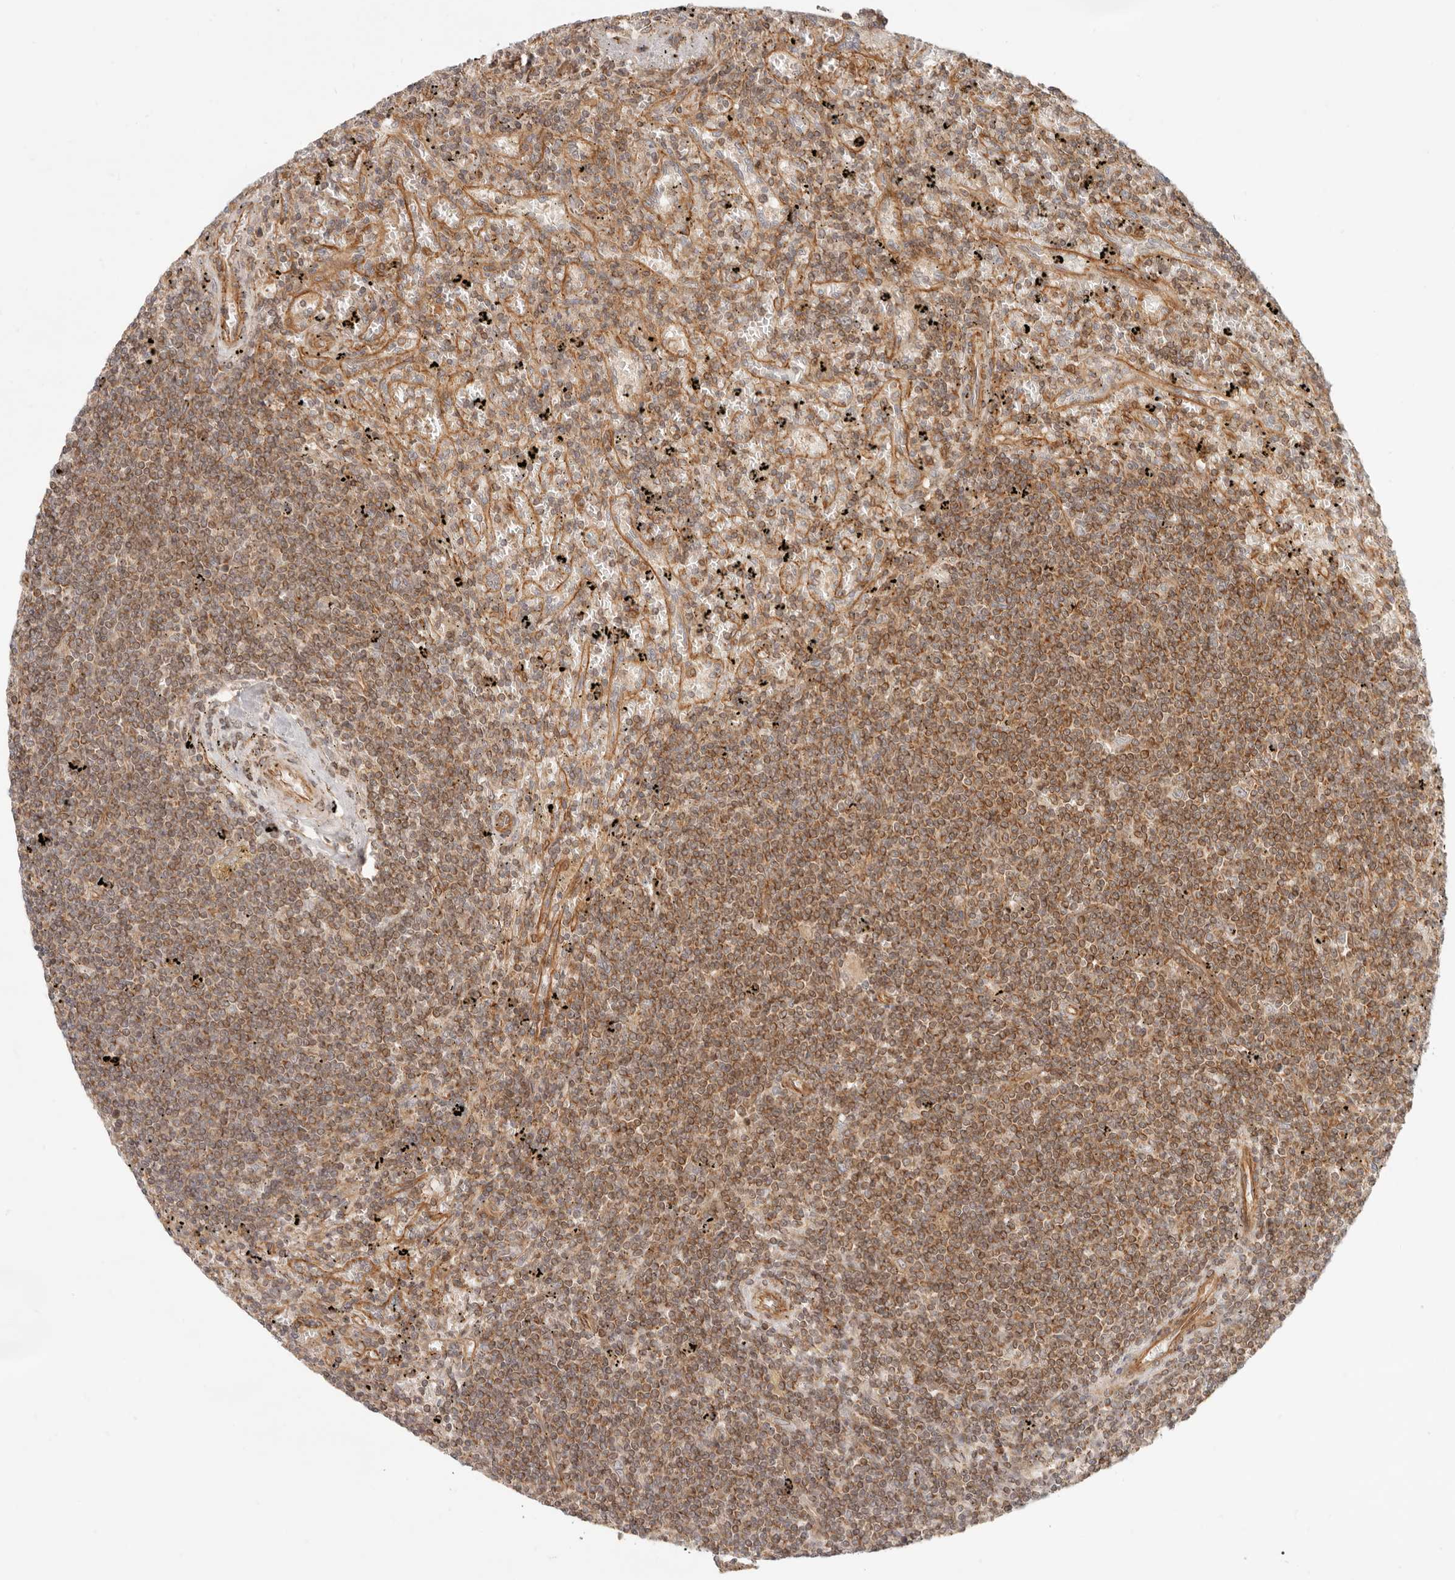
{"staining": {"intensity": "moderate", "quantity": ">75%", "location": "cytoplasmic/membranous"}, "tissue": "lymphoma", "cell_type": "Tumor cells", "image_type": "cancer", "snomed": [{"axis": "morphology", "description": "Malignant lymphoma, non-Hodgkin's type, Low grade"}, {"axis": "topography", "description": "Spleen"}], "caption": "This is an image of immunohistochemistry staining of lymphoma, which shows moderate positivity in the cytoplasmic/membranous of tumor cells.", "gene": "UFSP1", "patient": {"sex": "male", "age": 76}}